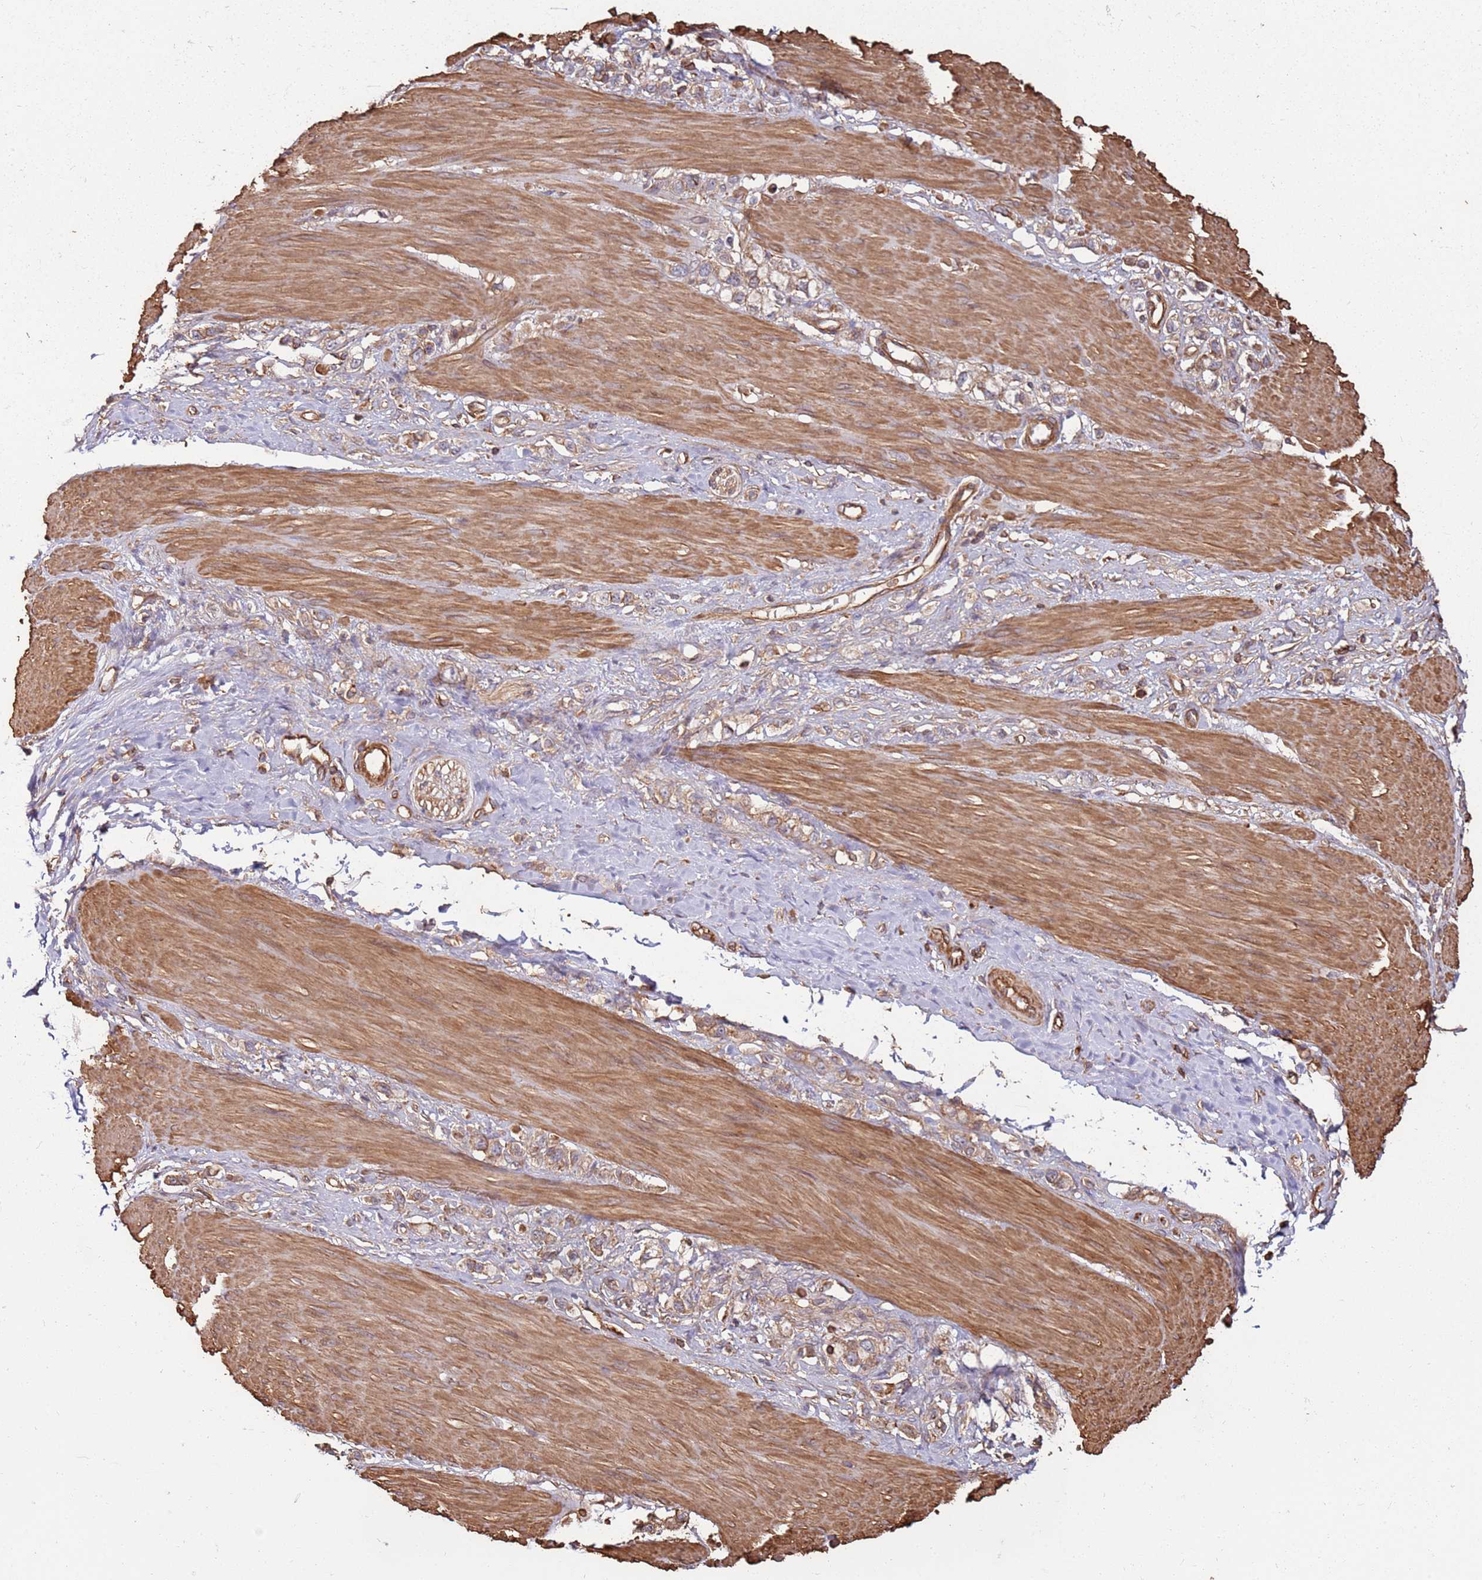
{"staining": {"intensity": "weak", "quantity": ">75%", "location": "cytoplasmic/membranous"}, "tissue": "stomach cancer", "cell_type": "Tumor cells", "image_type": "cancer", "snomed": [{"axis": "morphology", "description": "Adenocarcinoma, NOS"}, {"axis": "topography", "description": "Stomach"}], "caption": "DAB immunohistochemical staining of stomach cancer reveals weak cytoplasmic/membranous protein positivity in approximately >75% of tumor cells.", "gene": "ACVR2A", "patient": {"sex": "female", "age": 65}}